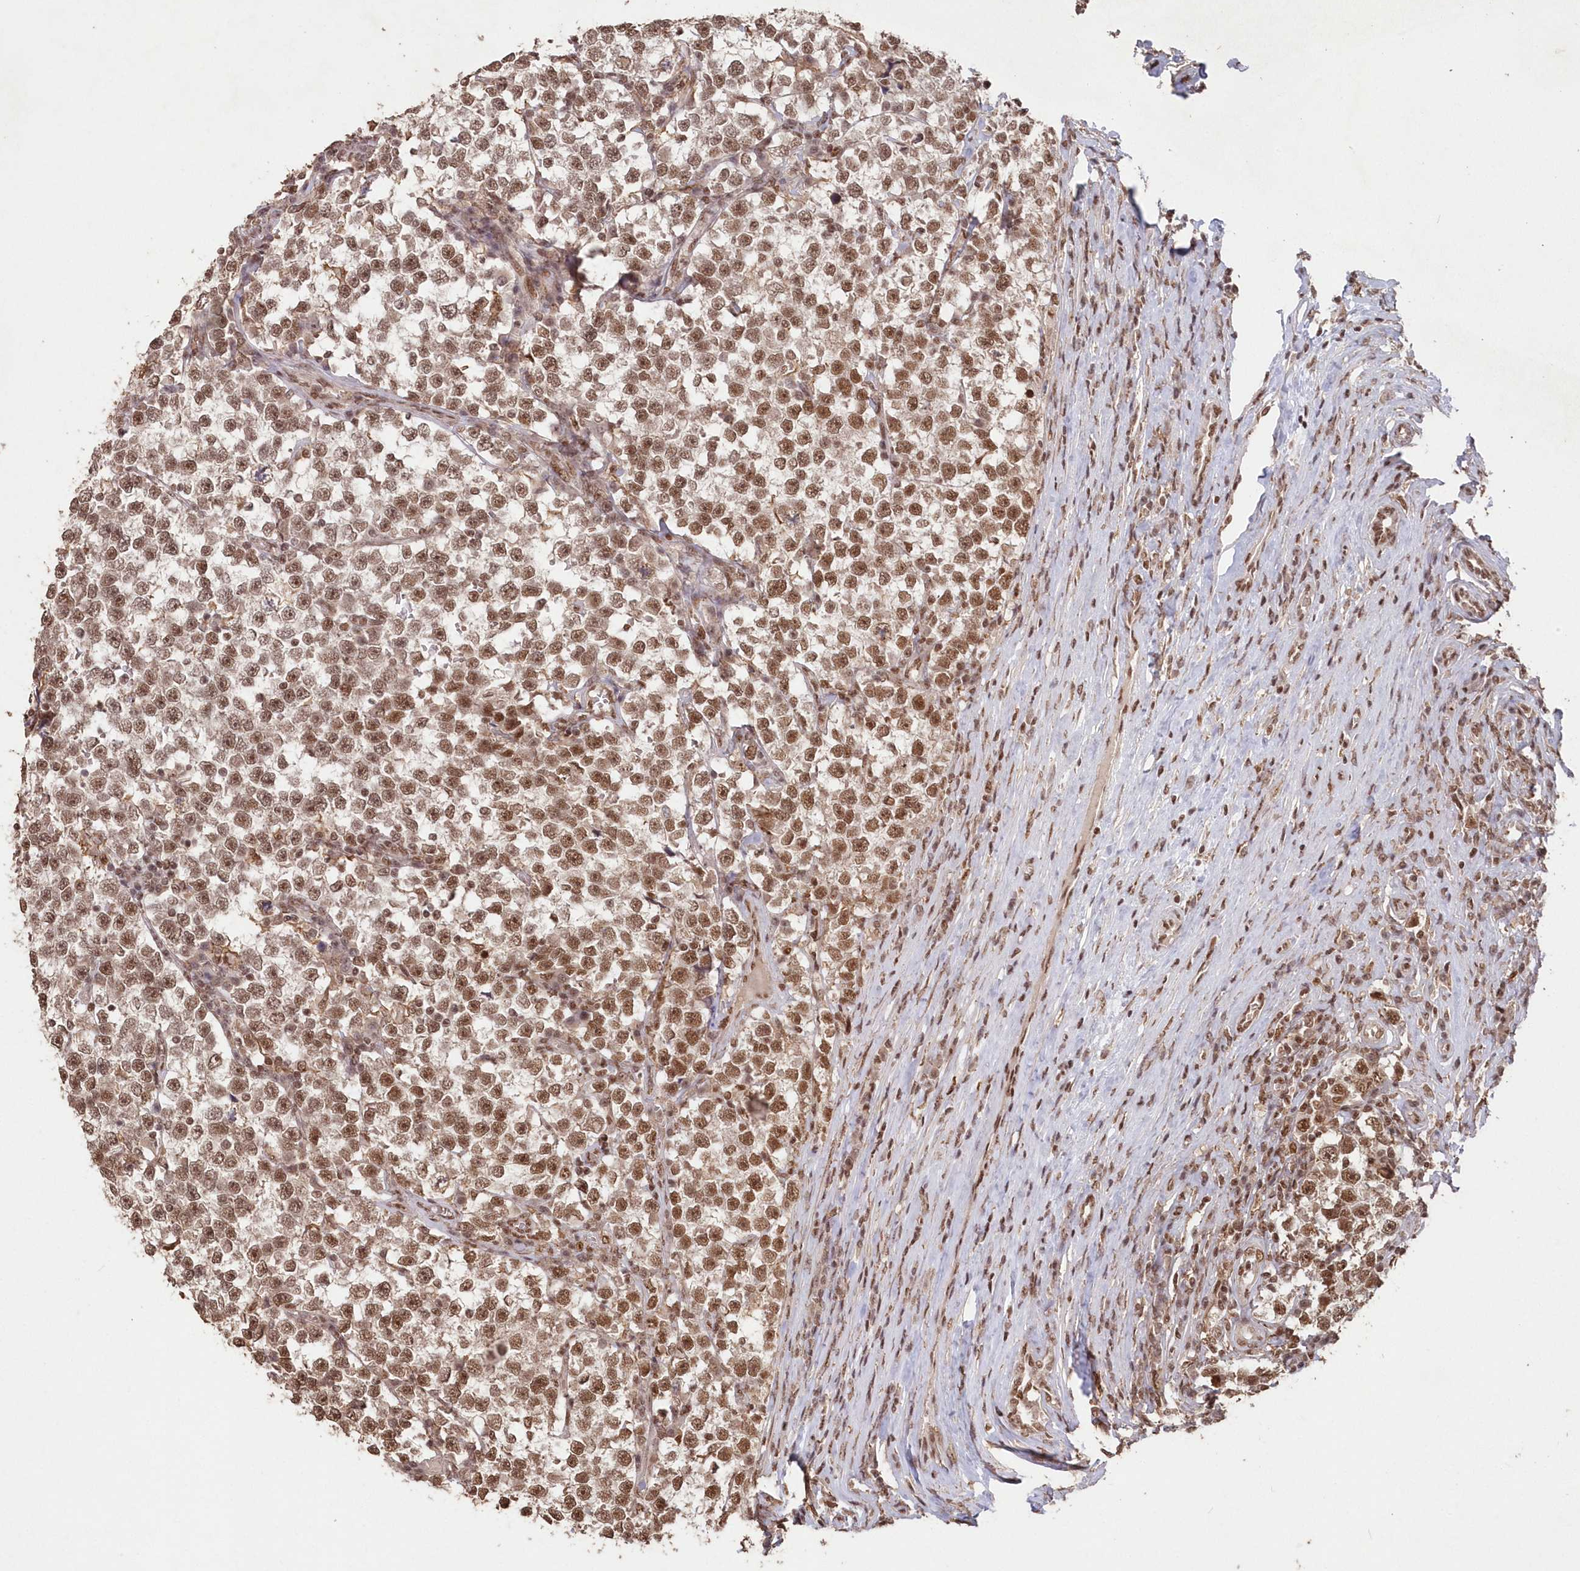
{"staining": {"intensity": "moderate", "quantity": ">75%", "location": "nuclear"}, "tissue": "testis cancer", "cell_type": "Tumor cells", "image_type": "cancer", "snomed": [{"axis": "morphology", "description": "Normal tissue, NOS"}, {"axis": "morphology", "description": "Seminoma, NOS"}, {"axis": "topography", "description": "Testis"}], "caption": "The photomicrograph reveals a brown stain indicating the presence of a protein in the nuclear of tumor cells in testis seminoma.", "gene": "PDS5A", "patient": {"sex": "male", "age": 43}}